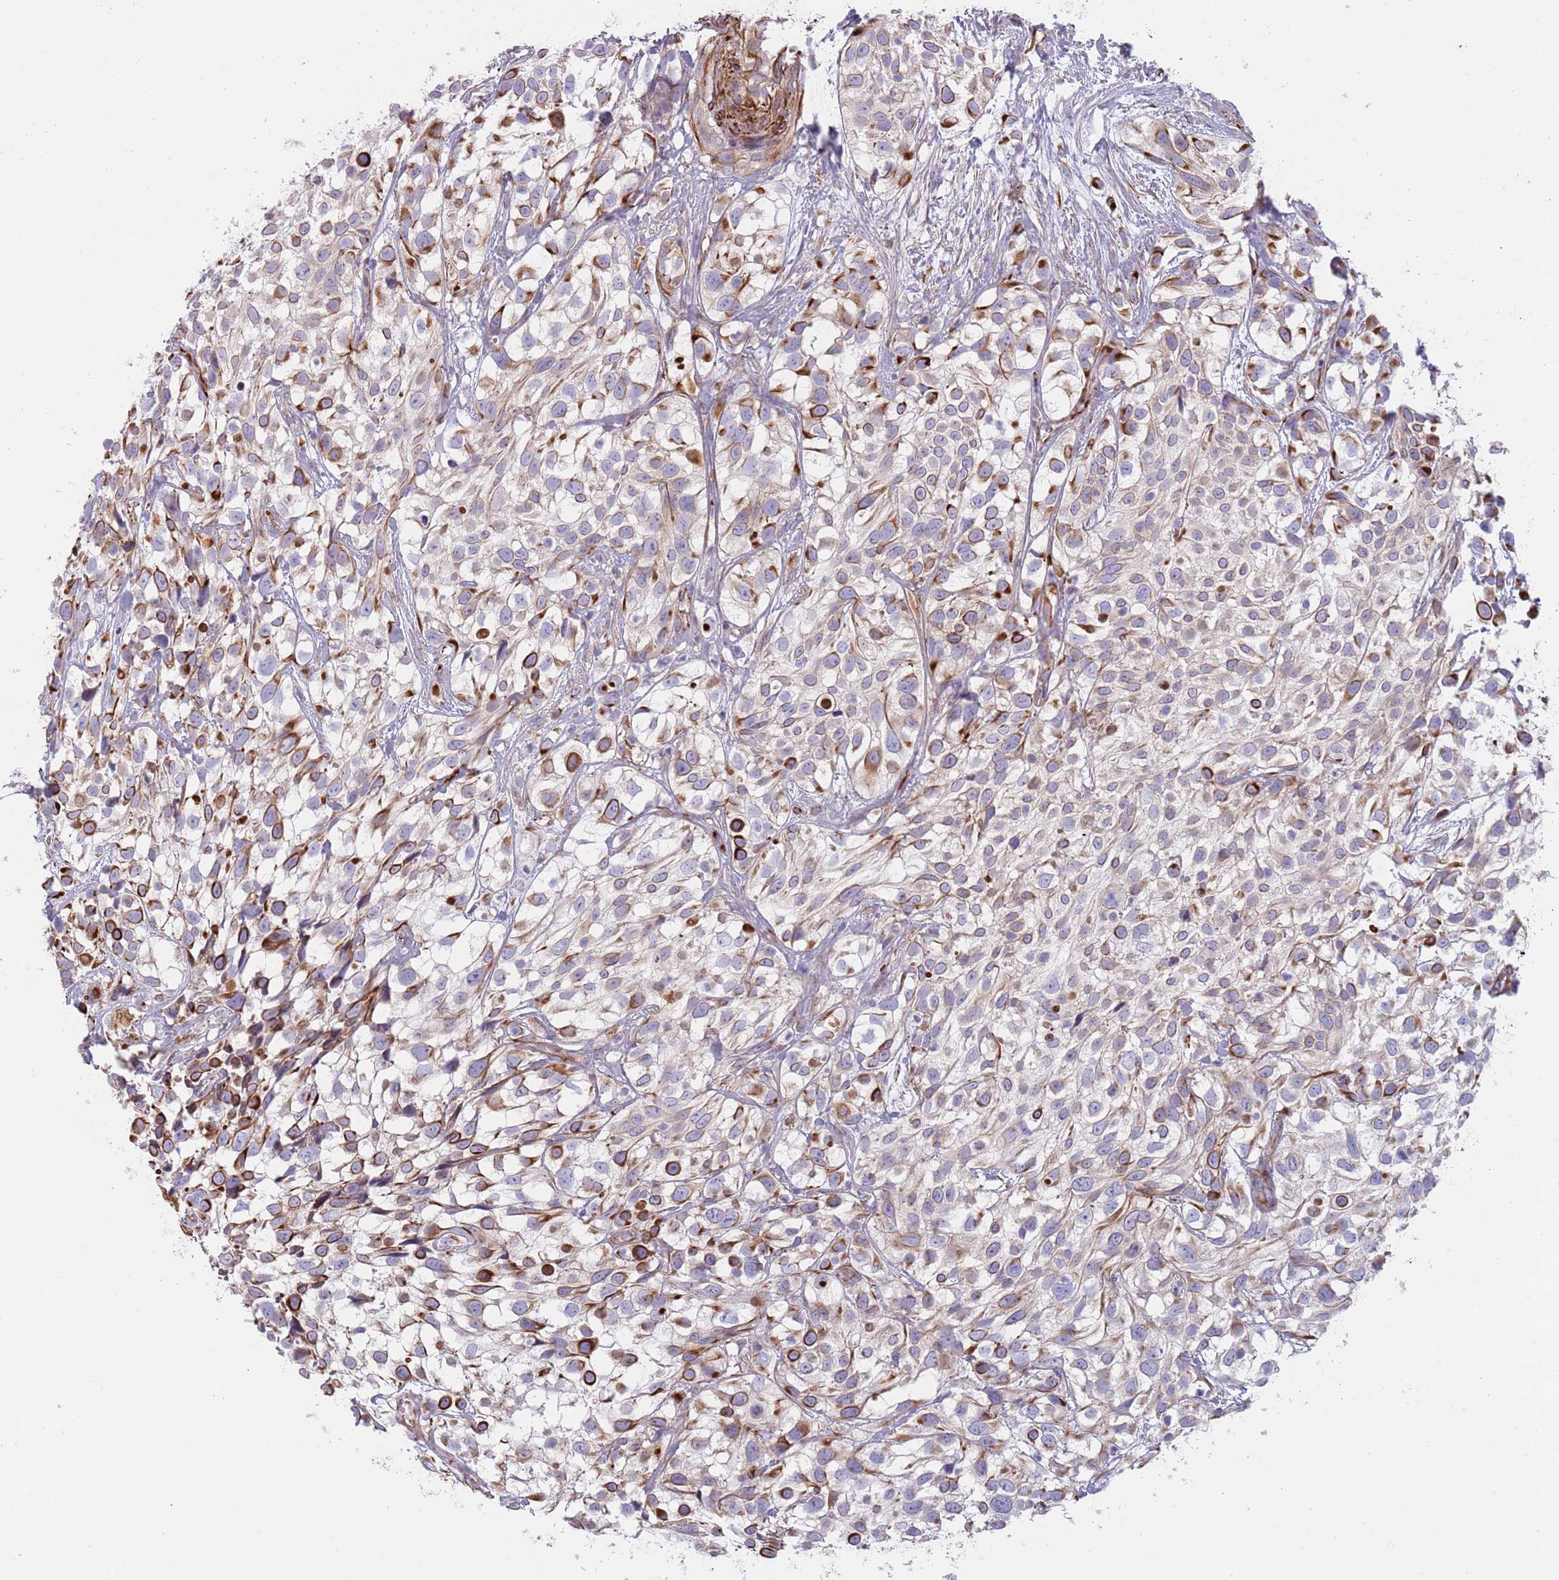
{"staining": {"intensity": "strong", "quantity": "<25%", "location": "cytoplasmic/membranous"}, "tissue": "urothelial cancer", "cell_type": "Tumor cells", "image_type": "cancer", "snomed": [{"axis": "morphology", "description": "Urothelial carcinoma, High grade"}, {"axis": "topography", "description": "Urinary bladder"}], "caption": "This photomicrograph exhibits immunohistochemistry staining of urothelial carcinoma (high-grade), with medium strong cytoplasmic/membranous positivity in approximately <25% of tumor cells.", "gene": "MOGAT1", "patient": {"sex": "male", "age": 56}}